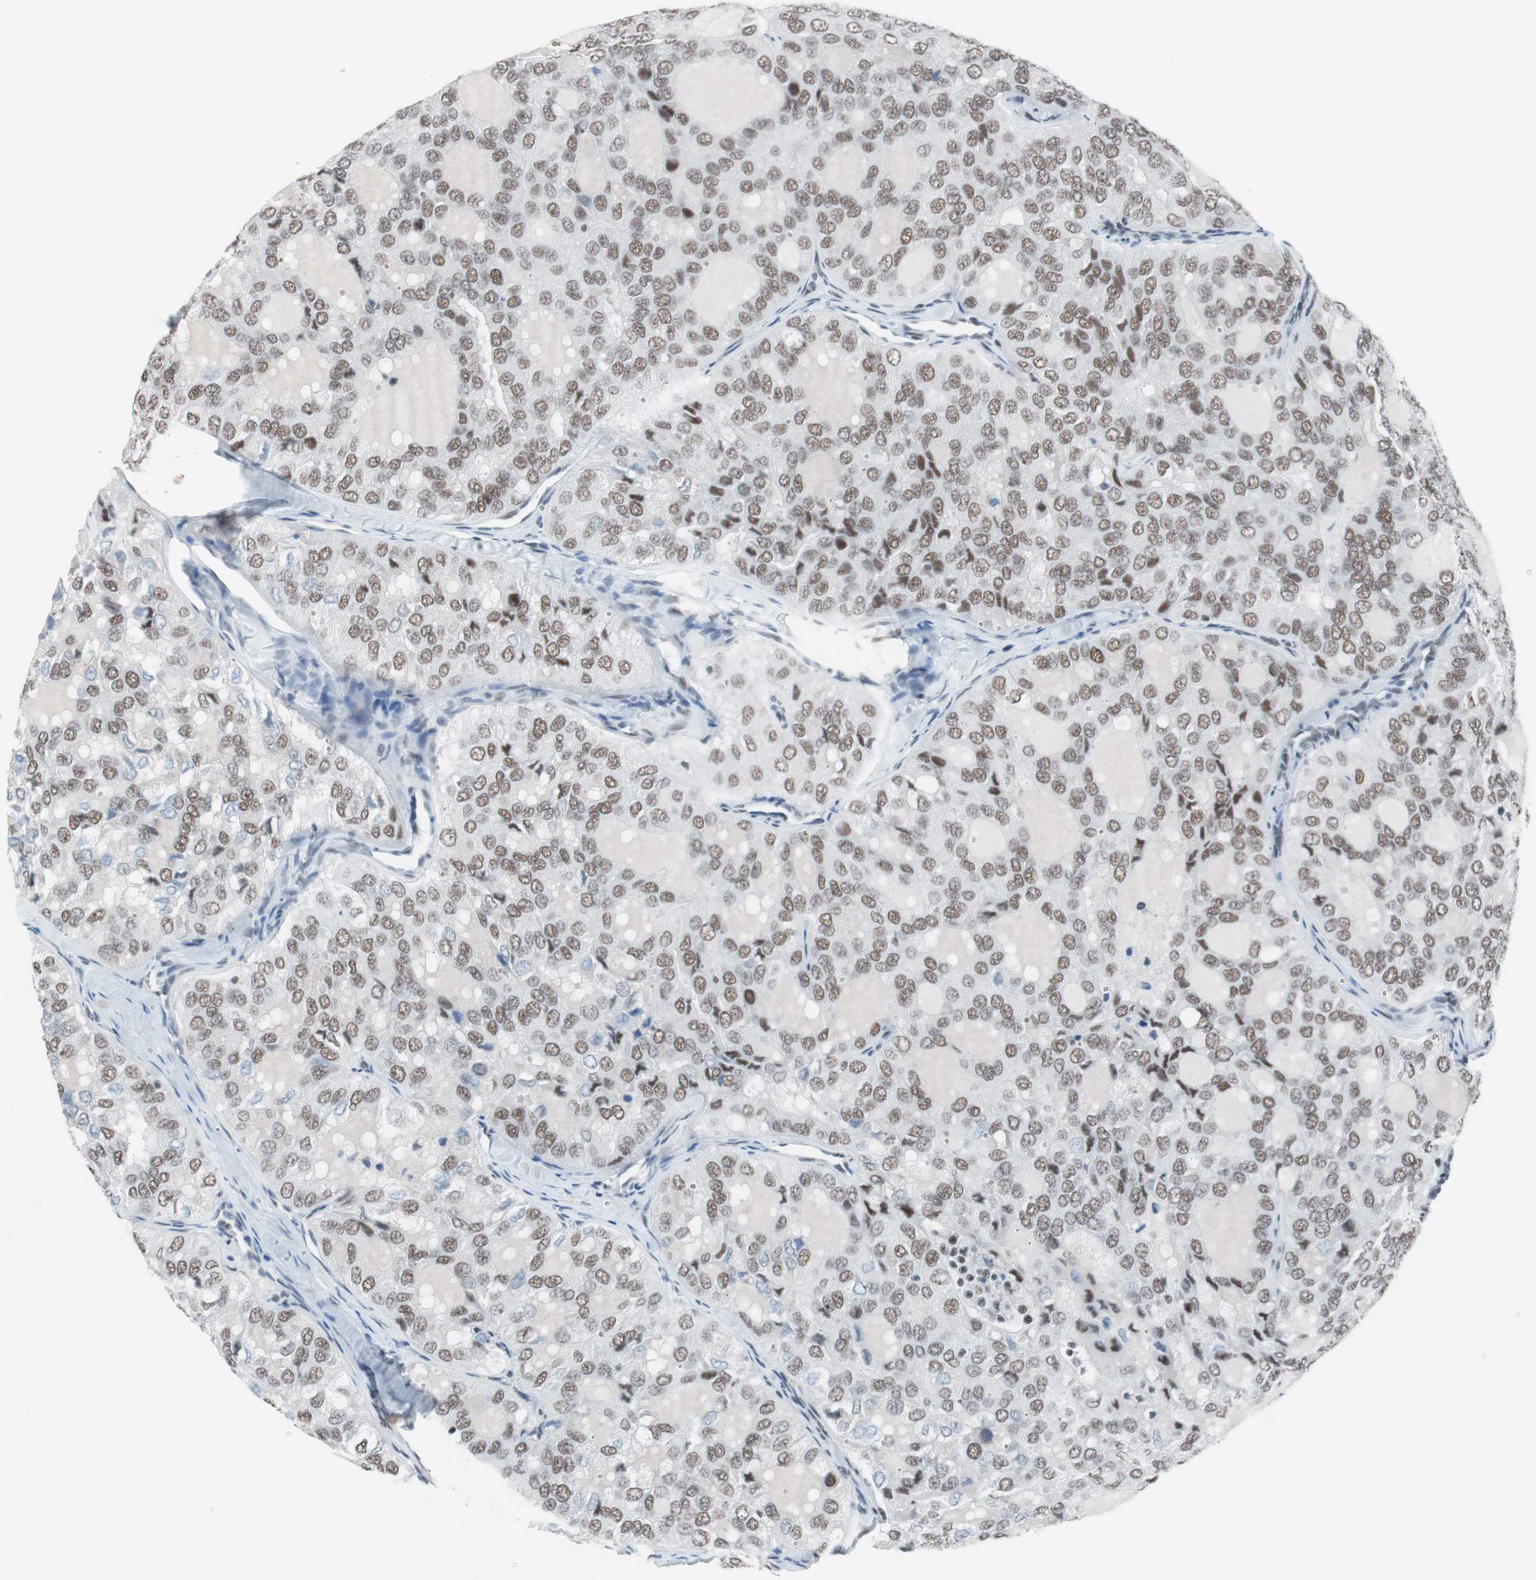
{"staining": {"intensity": "moderate", "quantity": ">75%", "location": "nuclear"}, "tissue": "thyroid cancer", "cell_type": "Tumor cells", "image_type": "cancer", "snomed": [{"axis": "morphology", "description": "Follicular adenoma carcinoma, NOS"}, {"axis": "topography", "description": "Thyroid gland"}], "caption": "The immunohistochemical stain highlights moderate nuclear positivity in tumor cells of thyroid cancer (follicular adenoma carcinoma) tissue.", "gene": "ARID1A", "patient": {"sex": "male", "age": 75}}